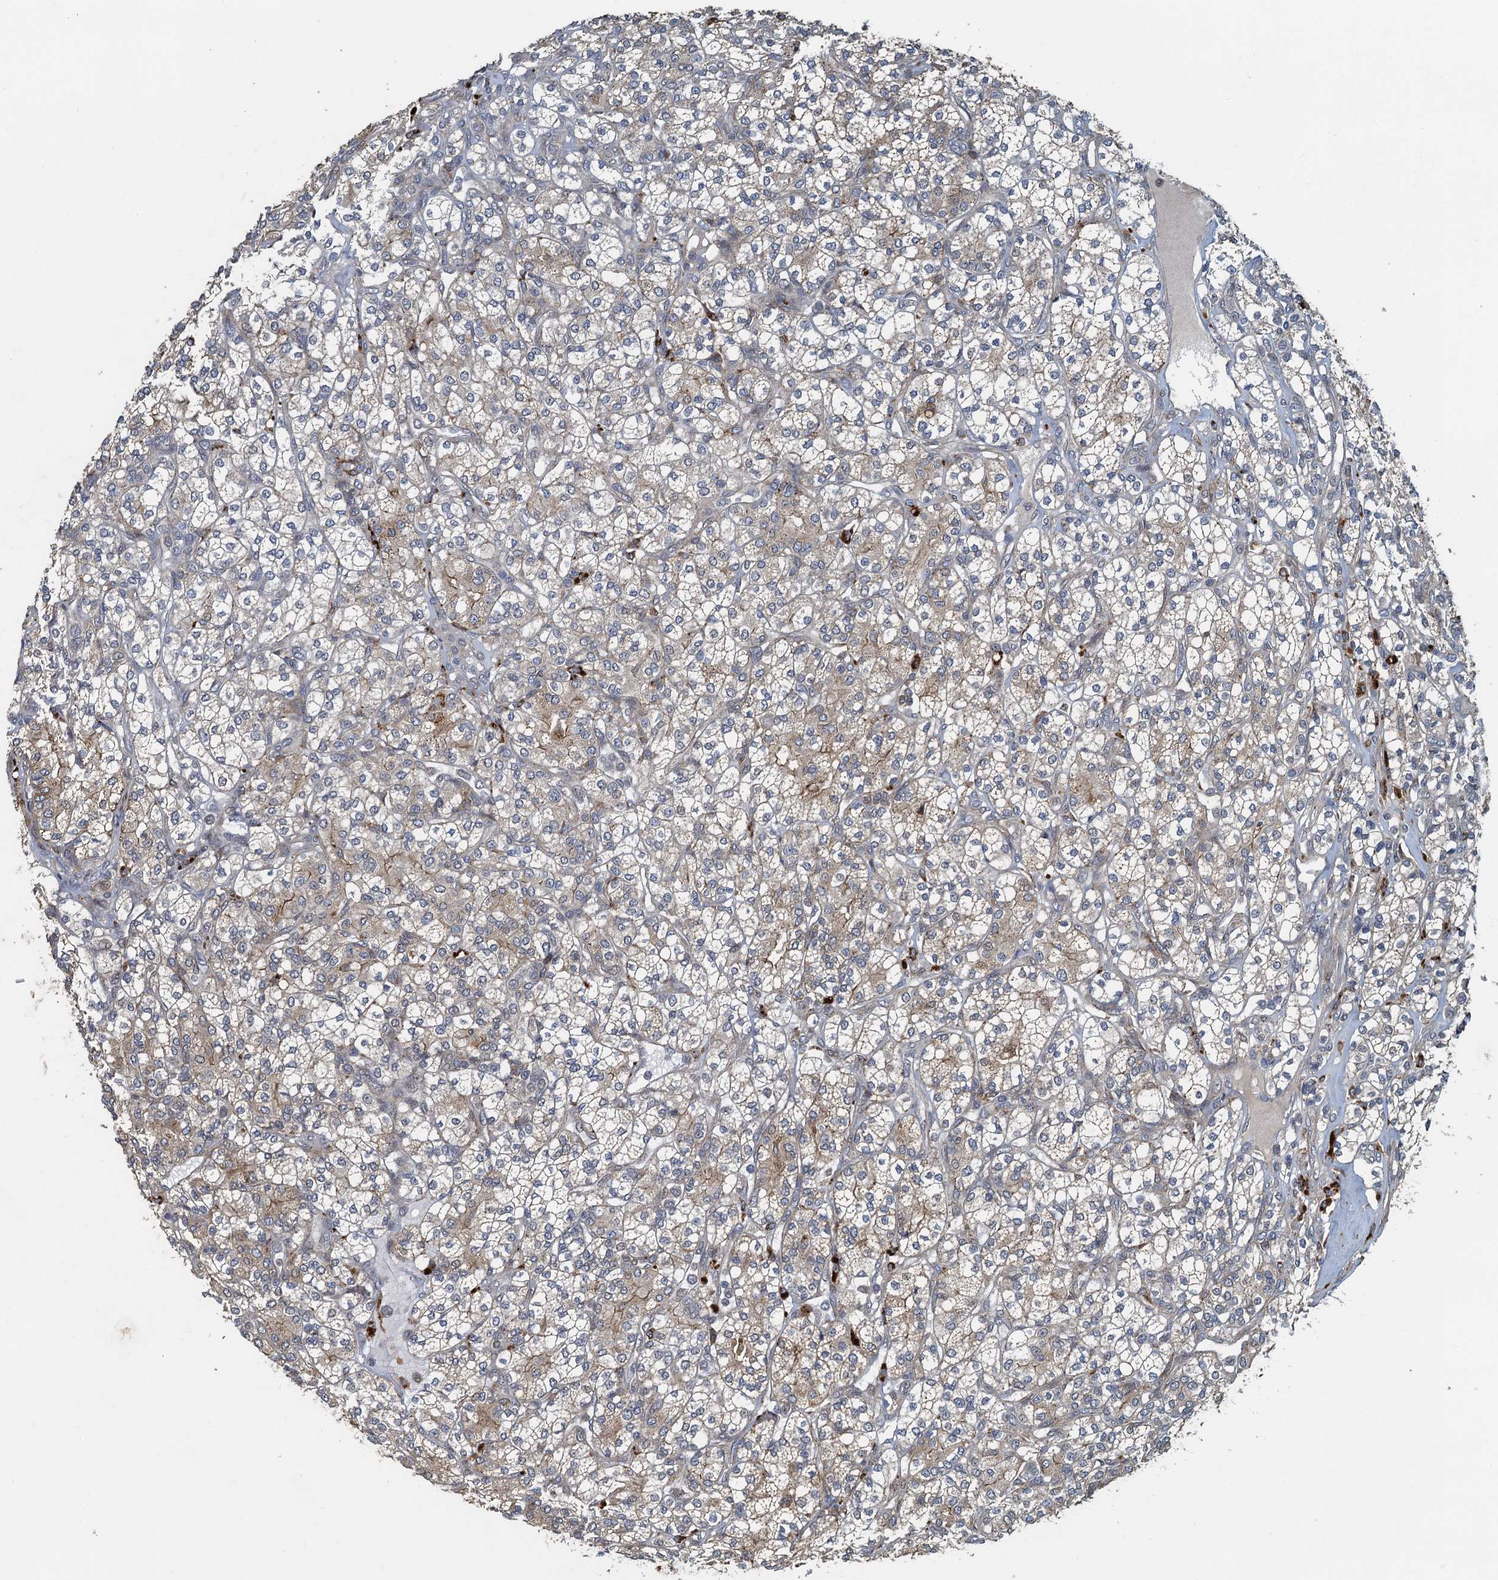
{"staining": {"intensity": "weak", "quantity": "<25%", "location": "cytoplasmic/membranous"}, "tissue": "renal cancer", "cell_type": "Tumor cells", "image_type": "cancer", "snomed": [{"axis": "morphology", "description": "Adenocarcinoma, NOS"}, {"axis": "topography", "description": "Kidney"}], "caption": "Immunohistochemical staining of renal adenocarcinoma shows no significant staining in tumor cells.", "gene": "AGRN", "patient": {"sex": "male", "age": 77}}